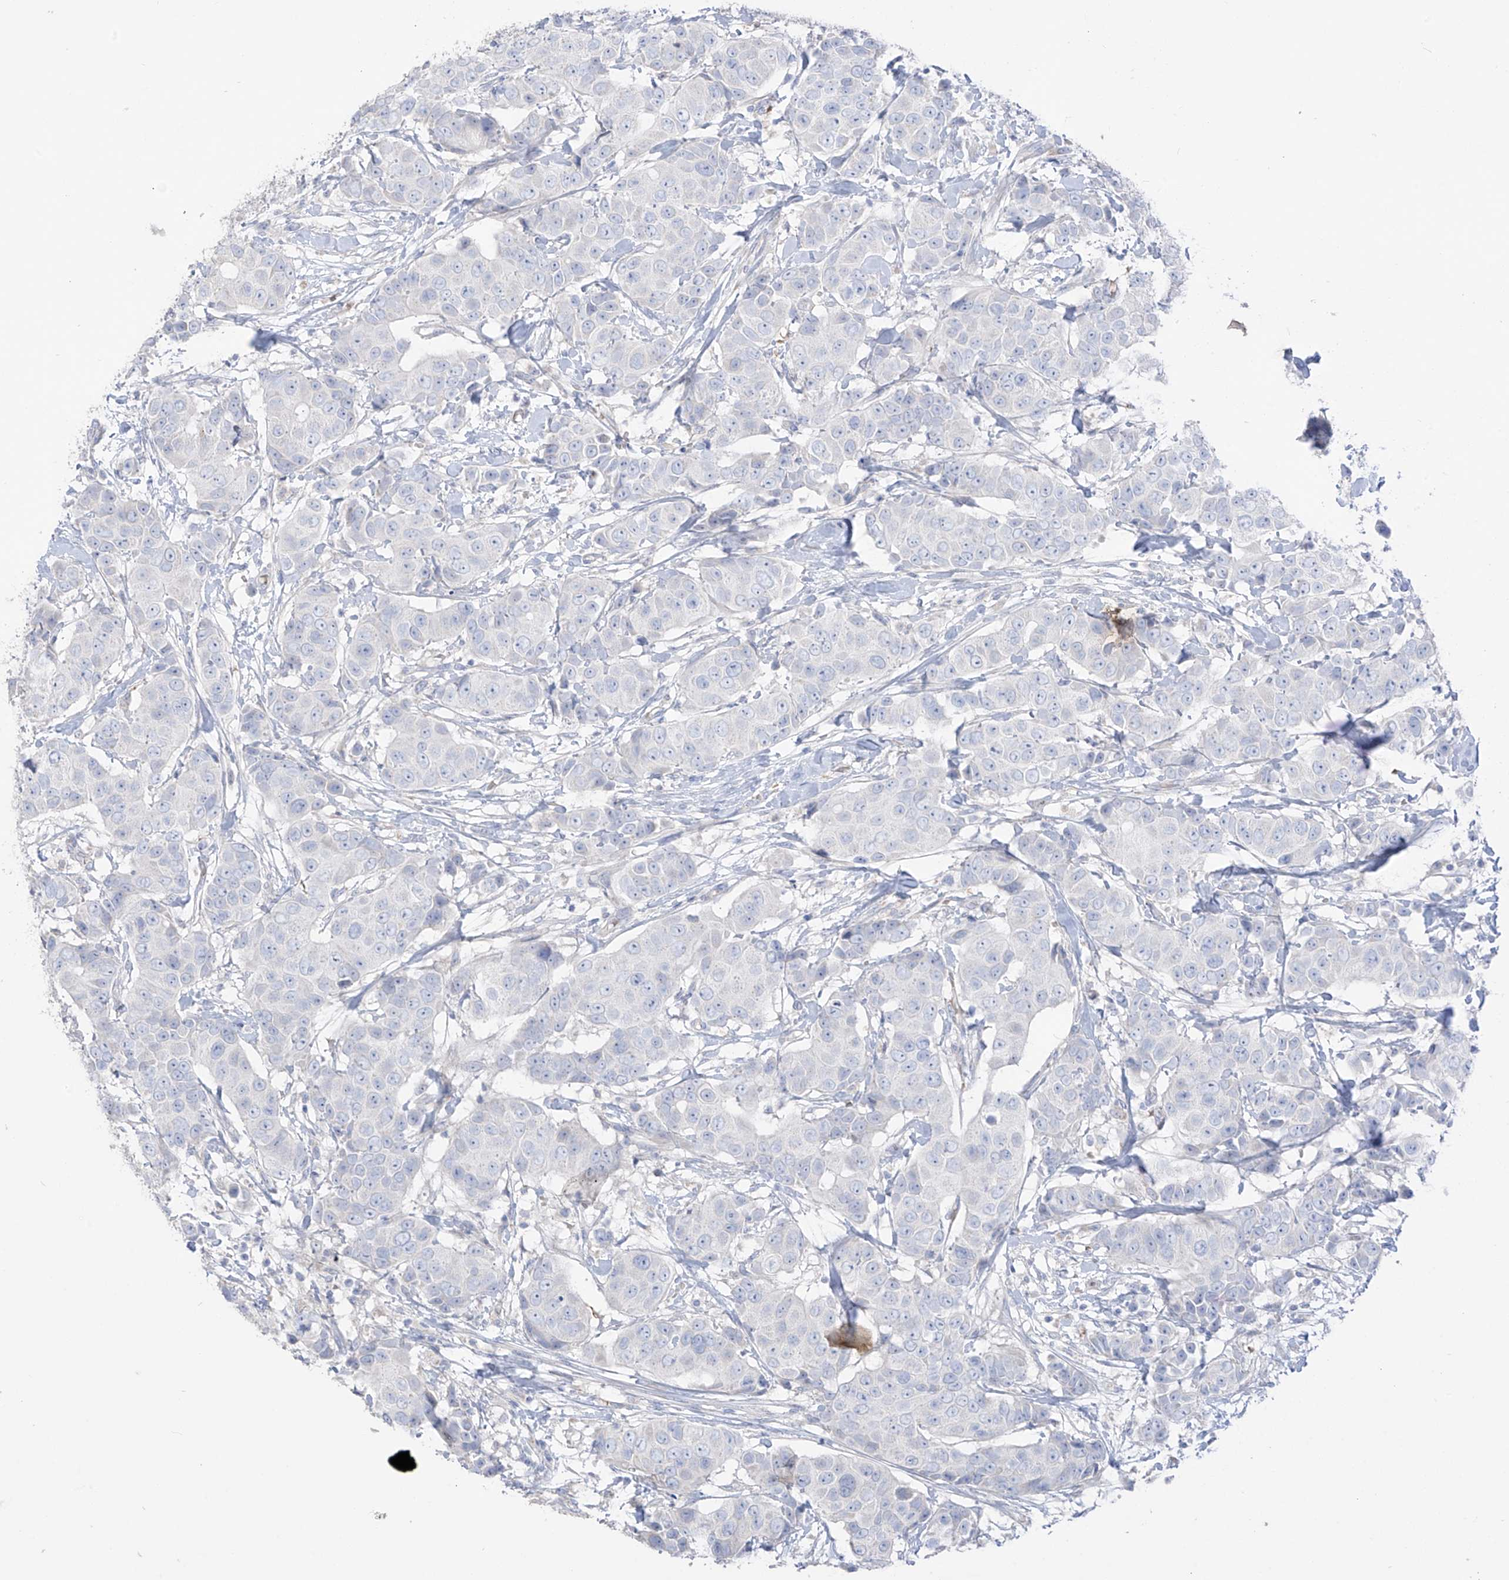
{"staining": {"intensity": "negative", "quantity": "none", "location": "none"}, "tissue": "breast cancer", "cell_type": "Tumor cells", "image_type": "cancer", "snomed": [{"axis": "morphology", "description": "Normal tissue, NOS"}, {"axis": "morphology", "description": "Duct carcinoma"}, {"axis": "topography", "description": "Breast"}], "caption": "Infiltrating ductal carcinoma (breast) was stained to show a protein in brown. There is no significant positivity in tumor cells.", "gene": "ASPRV1", "patient": {"sex": "female", "age": 39}}